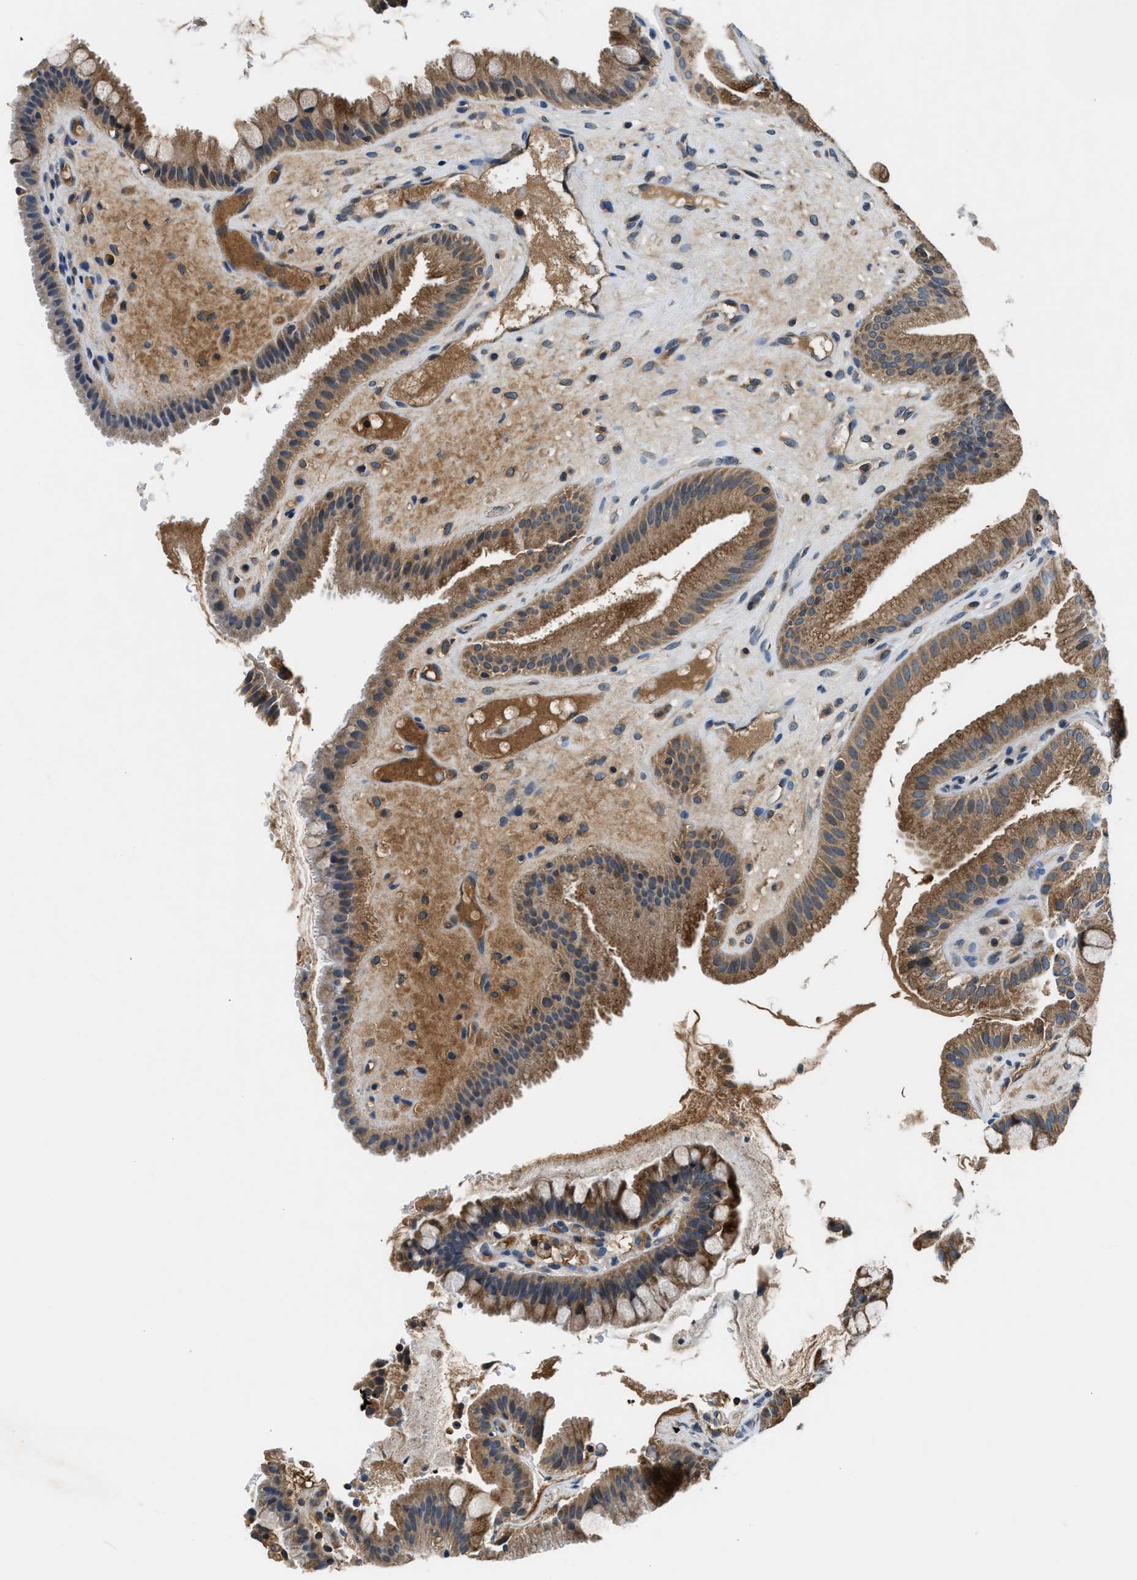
{"staining": {"intensity": "moderate", "quantity": ">75%", "location": "cytoplasmic/membranous"}, "tissue": "gallbladder", "cell_type": "Glandular cells", "image_type": "normal", "snomed": [{"axis": "morphology", "description": "Normal tissue, NOS"}, {"axis": "topography", "description": "Gallbladder"}], "caption": "DAB (3,3'-diaminobenzidine) immunohistochemical staining of unremarkable human gallbladder displays moderate cytoplasmic/membranous protein staining in approximately >75% of glandular cells.", "gene": "PAFAH2", "patient": {"sex": "male", "age": 49}}